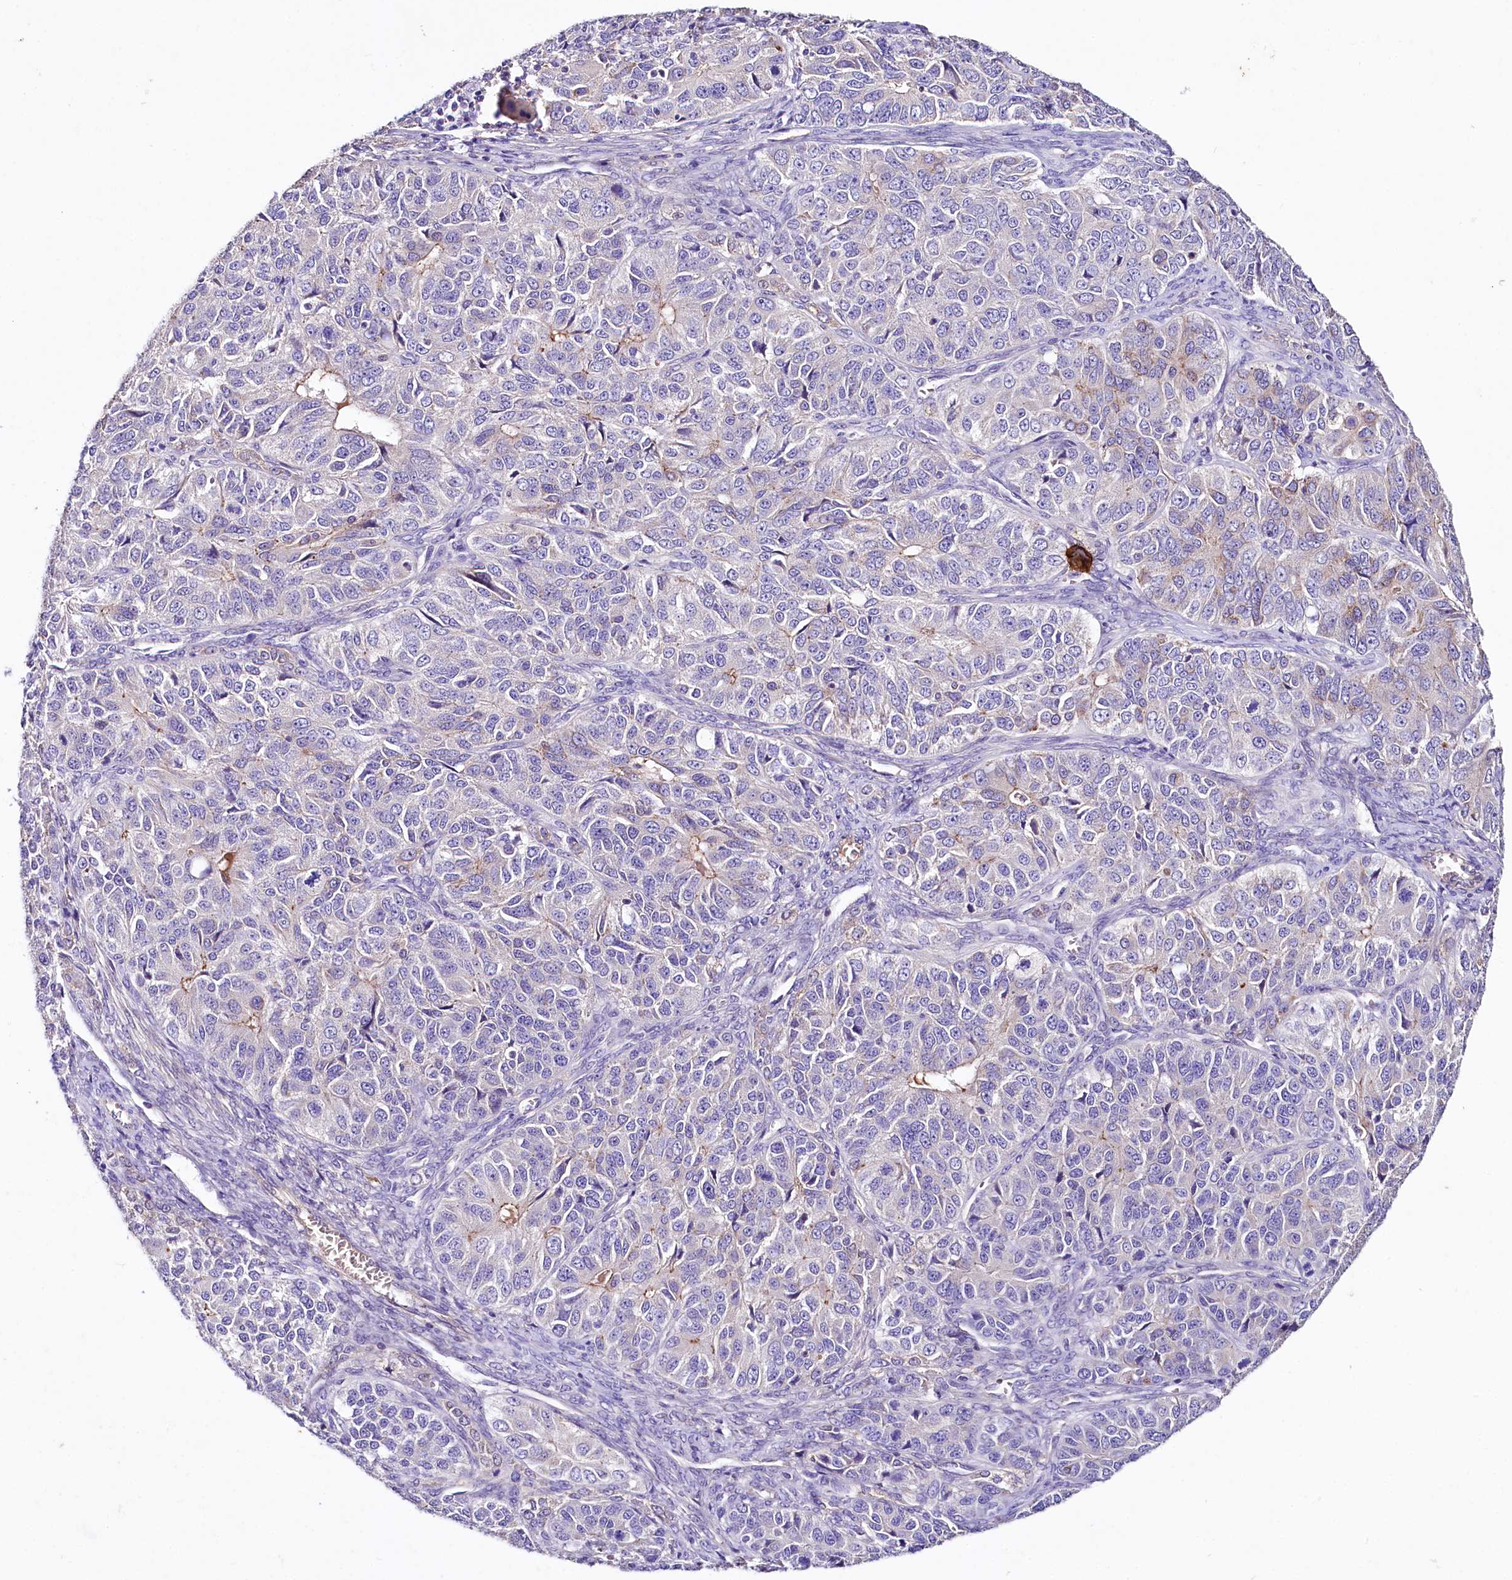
{"staining": {"intensity": "moderate", "quantity": "<25%", "location": "cytoplasmic/membranous"}, "tissue": "ovarian cancer", "cell_type": "Tumor cells", "image_type": "cancer", "snomed": [{"axis": "morphology", "description": "Carcinoma, endometroid"}, {"axis": "topography", "description": "Ovary"}], "caption": "Brown immunohistochemical staining in endometroid carcinoma (ovarian) exhibits moderate cytoplasmic/membranous expression in about <25% of tumor cells. The staining was performed using DAB (3,3'-diaminobenzidine), with brown indicating positive protein expression. Nuclei are stained blue with hematoxylin.", "gene": "SACM1L", "patient": {"sex": "female", "age": 51}}